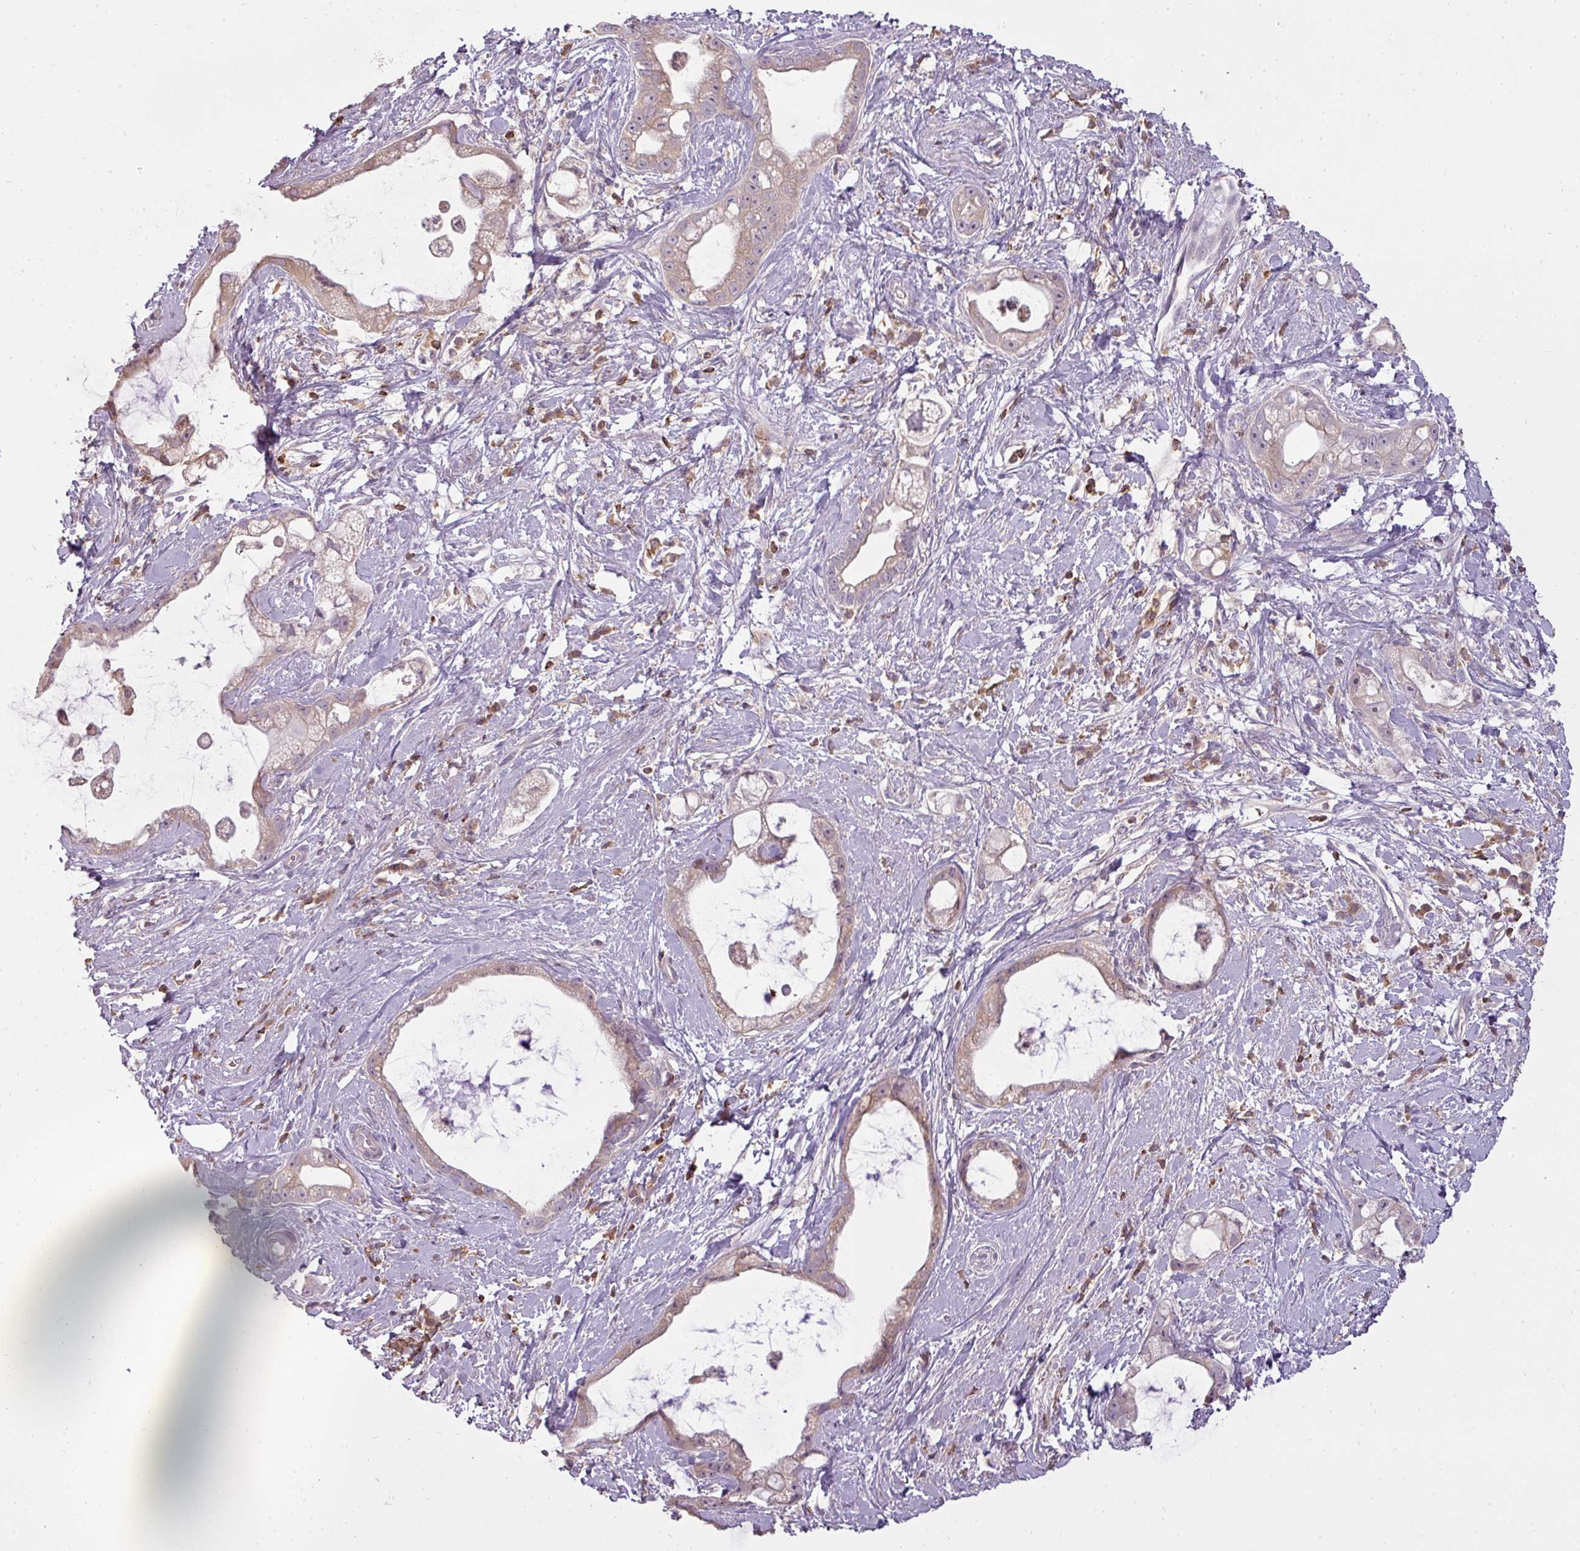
{"staining": {"intensity": "weak", "quantity": "25%-75%", "location": "cytoplasmic/membranous"}, "tissue": "stomach cancer", "cell_type": "Tumor cells", "image_type": "cancer", "snomed": [{"axis": "morphology", "description": "Adenocarcinoma, NOS"}, {"axis": "topography", "description": "Stomach"}], "caption": "Stomach cancer (adenocarcinoma) stained with a protein marker demonstrates weak staining in tumor cells.", "gene": "STK4", "patient": {"sex": "male", "age": 55}}